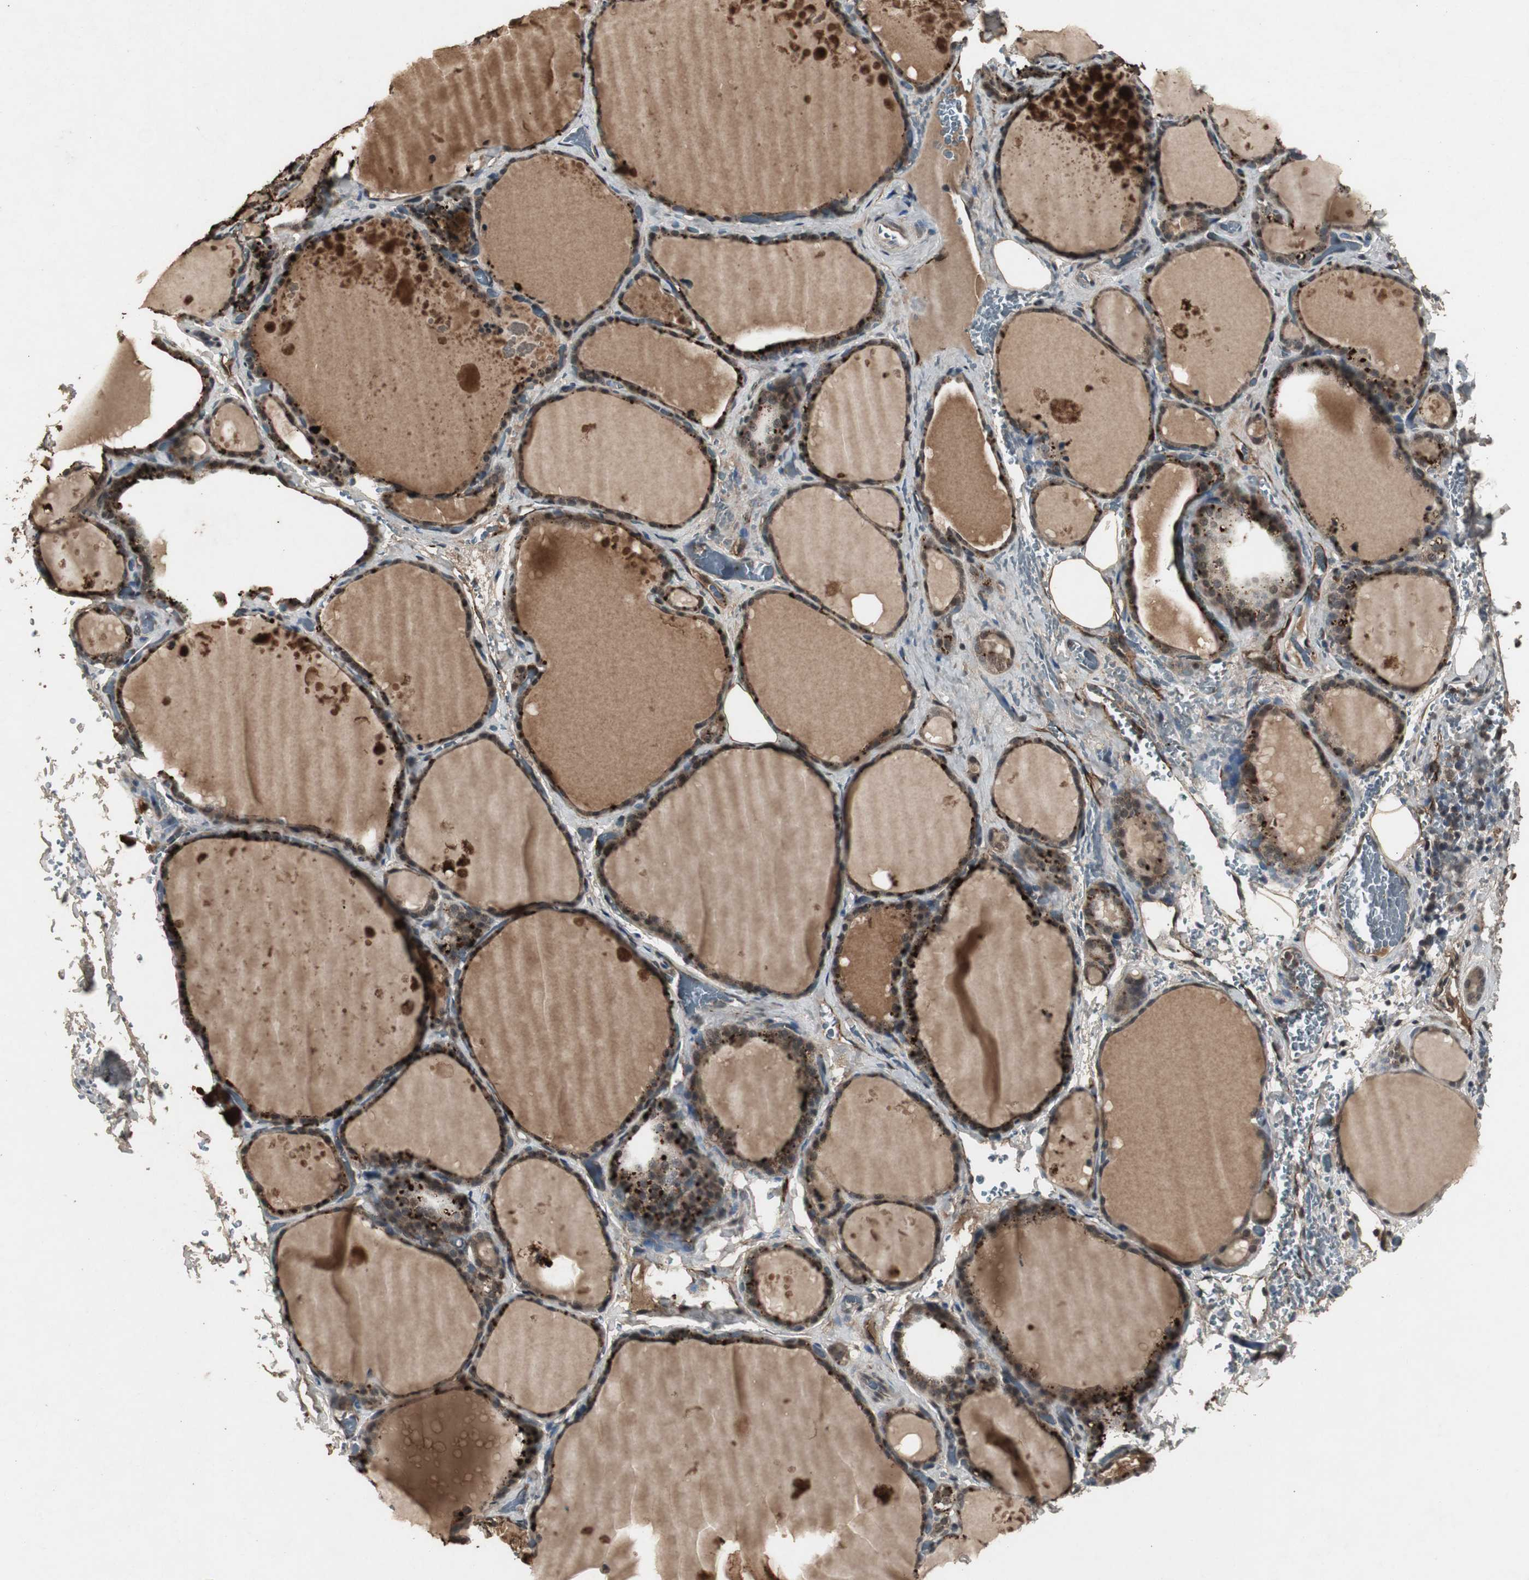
{"staining": {"intensity": "strong", "quantity": ">75%", "location": "cytoplasmic/membranous,nuclear"}, "tissue": "thyroid gland", "cell_type": "Glandular cells", "image_type": "normal", "snomed": [{"axis": "morphology", "description": "Normal tissue, NOS"}, {"axis": "topography", "description": "Thyroid gland"}], "caption": "This photomicrograph reveals IHC staining of unremarkable thyroid gland, with high strong cytoplasmic/membranous,nuclear expression in about >75% of glandular cells.", "gene": "EMX1", "patient": {"sex": "male", "age": 61}}